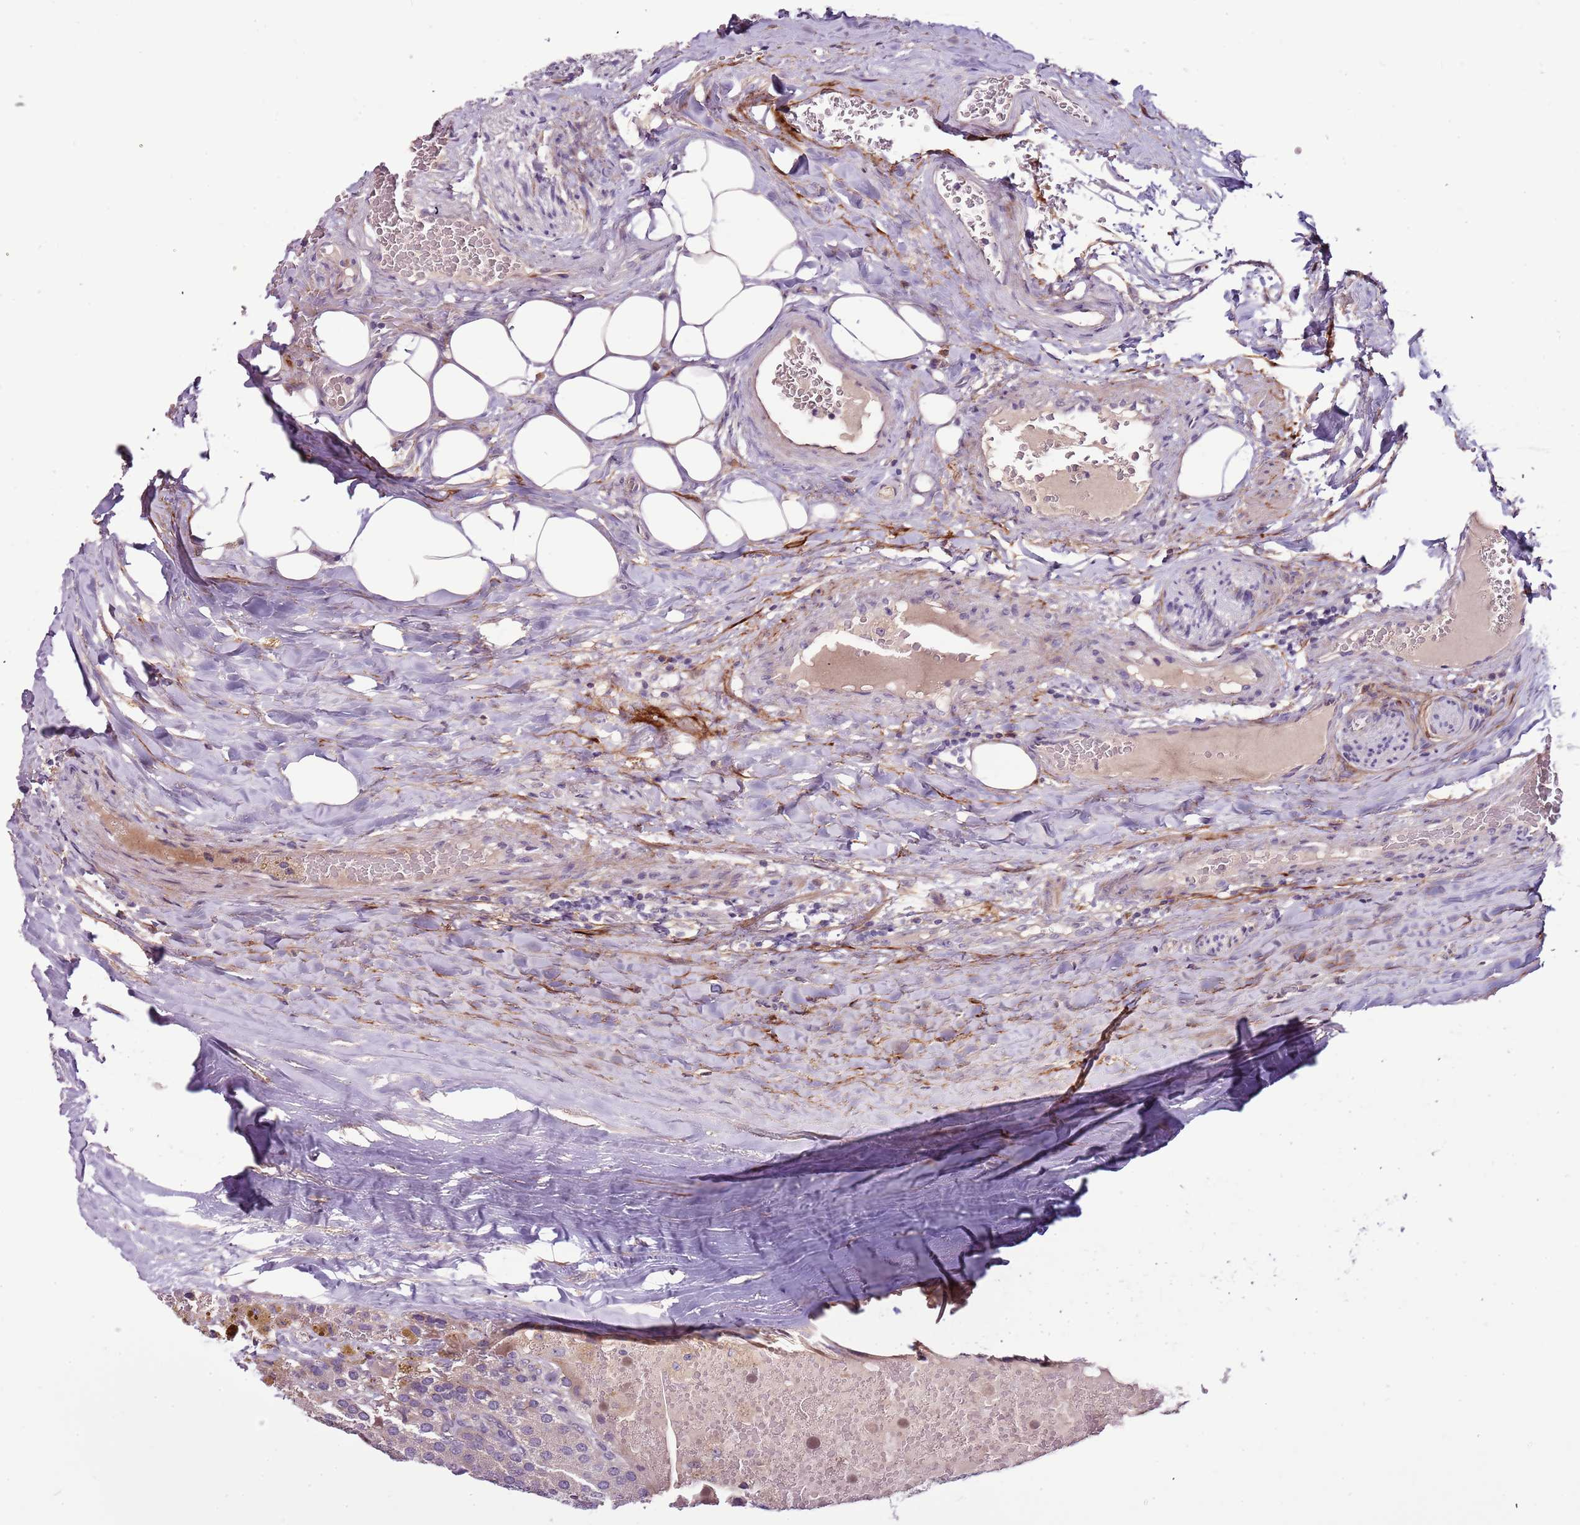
{"staining": {"intensity": "negative", "quantity": "none", "location": "none"}, "tissue": "parathyroid gland", "cell_type": "Glandular cells", "image_type": "normal", "snomed": [{"axis": "morphology", "description": "Normal tissue, NOS"}, {"axis": "morphology", "description": "Adenoma, NOS"}, {"axis": "topography", "description": "Parathyroid gland"}], "caption": "Parathyroid gland was stained to show a protein in brown. There is no significant expression in glandular cells. Brightfield microscopy of IHC stained with DAB (3,3'-diaminobenzidine) (brown) and hematoxylin (blue), captured at high magnification.", "gene": "NKX2", "patient": {"sex": "female", "age": 86}}